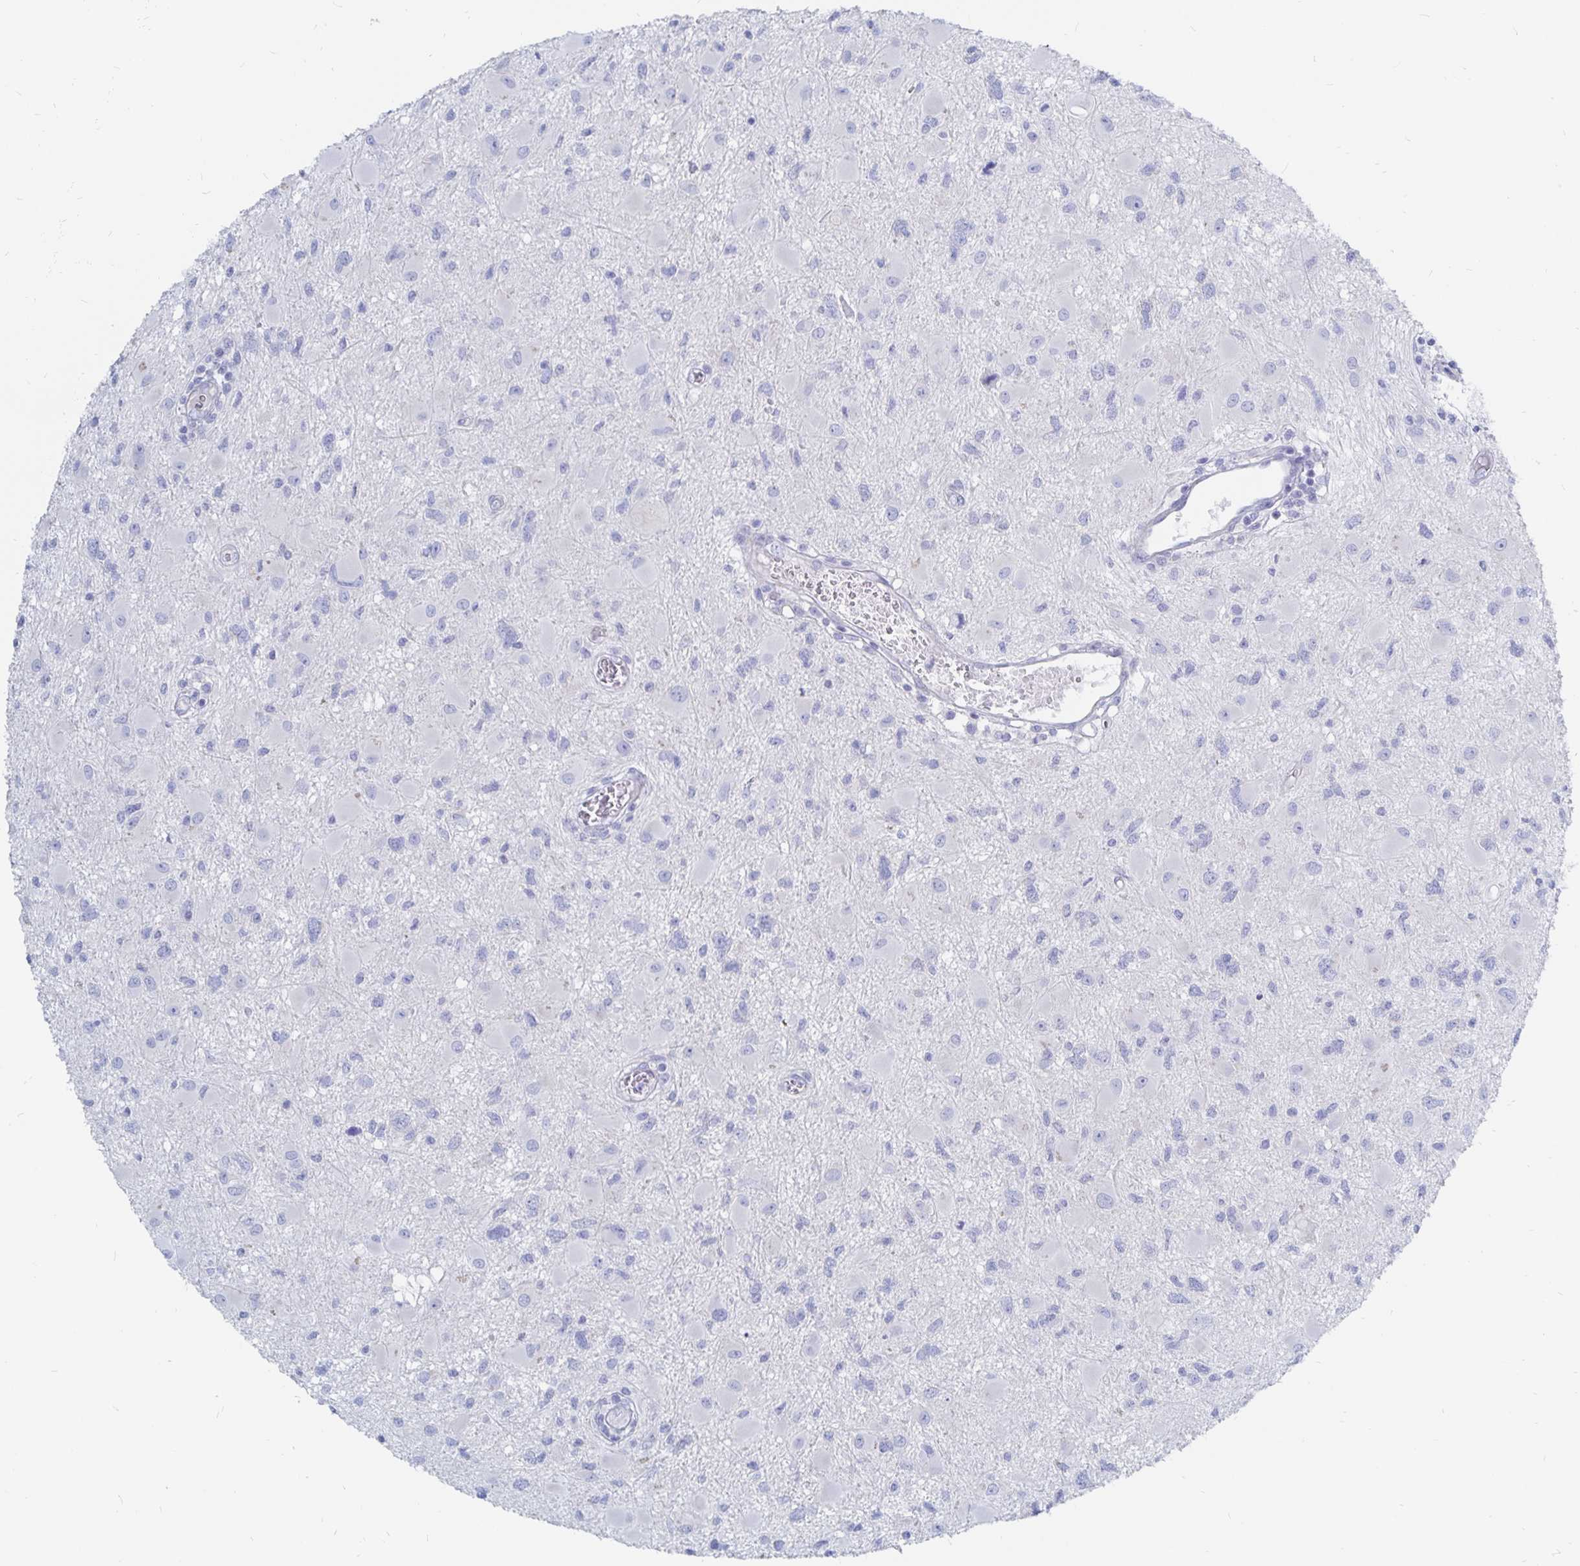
{"staining": {"intensity": "negative", "quantity": "none", "location": "none"}, "tissue": "glioma", "cell_type": "Tumor cells", "image_type": "cancer", "snomed": [{"axis": "morphology", "description": "Glioma, malignant, High grade"}, {"axis": "topography", "description": "Brain"}], "caption": "A high-resolution photomicrograph shows immunohistochemistry staining of glioma, which exhibits no significant staining in tumor cells.", "gene": "COX16", "patient": {"sex": "male", "age": 54}}